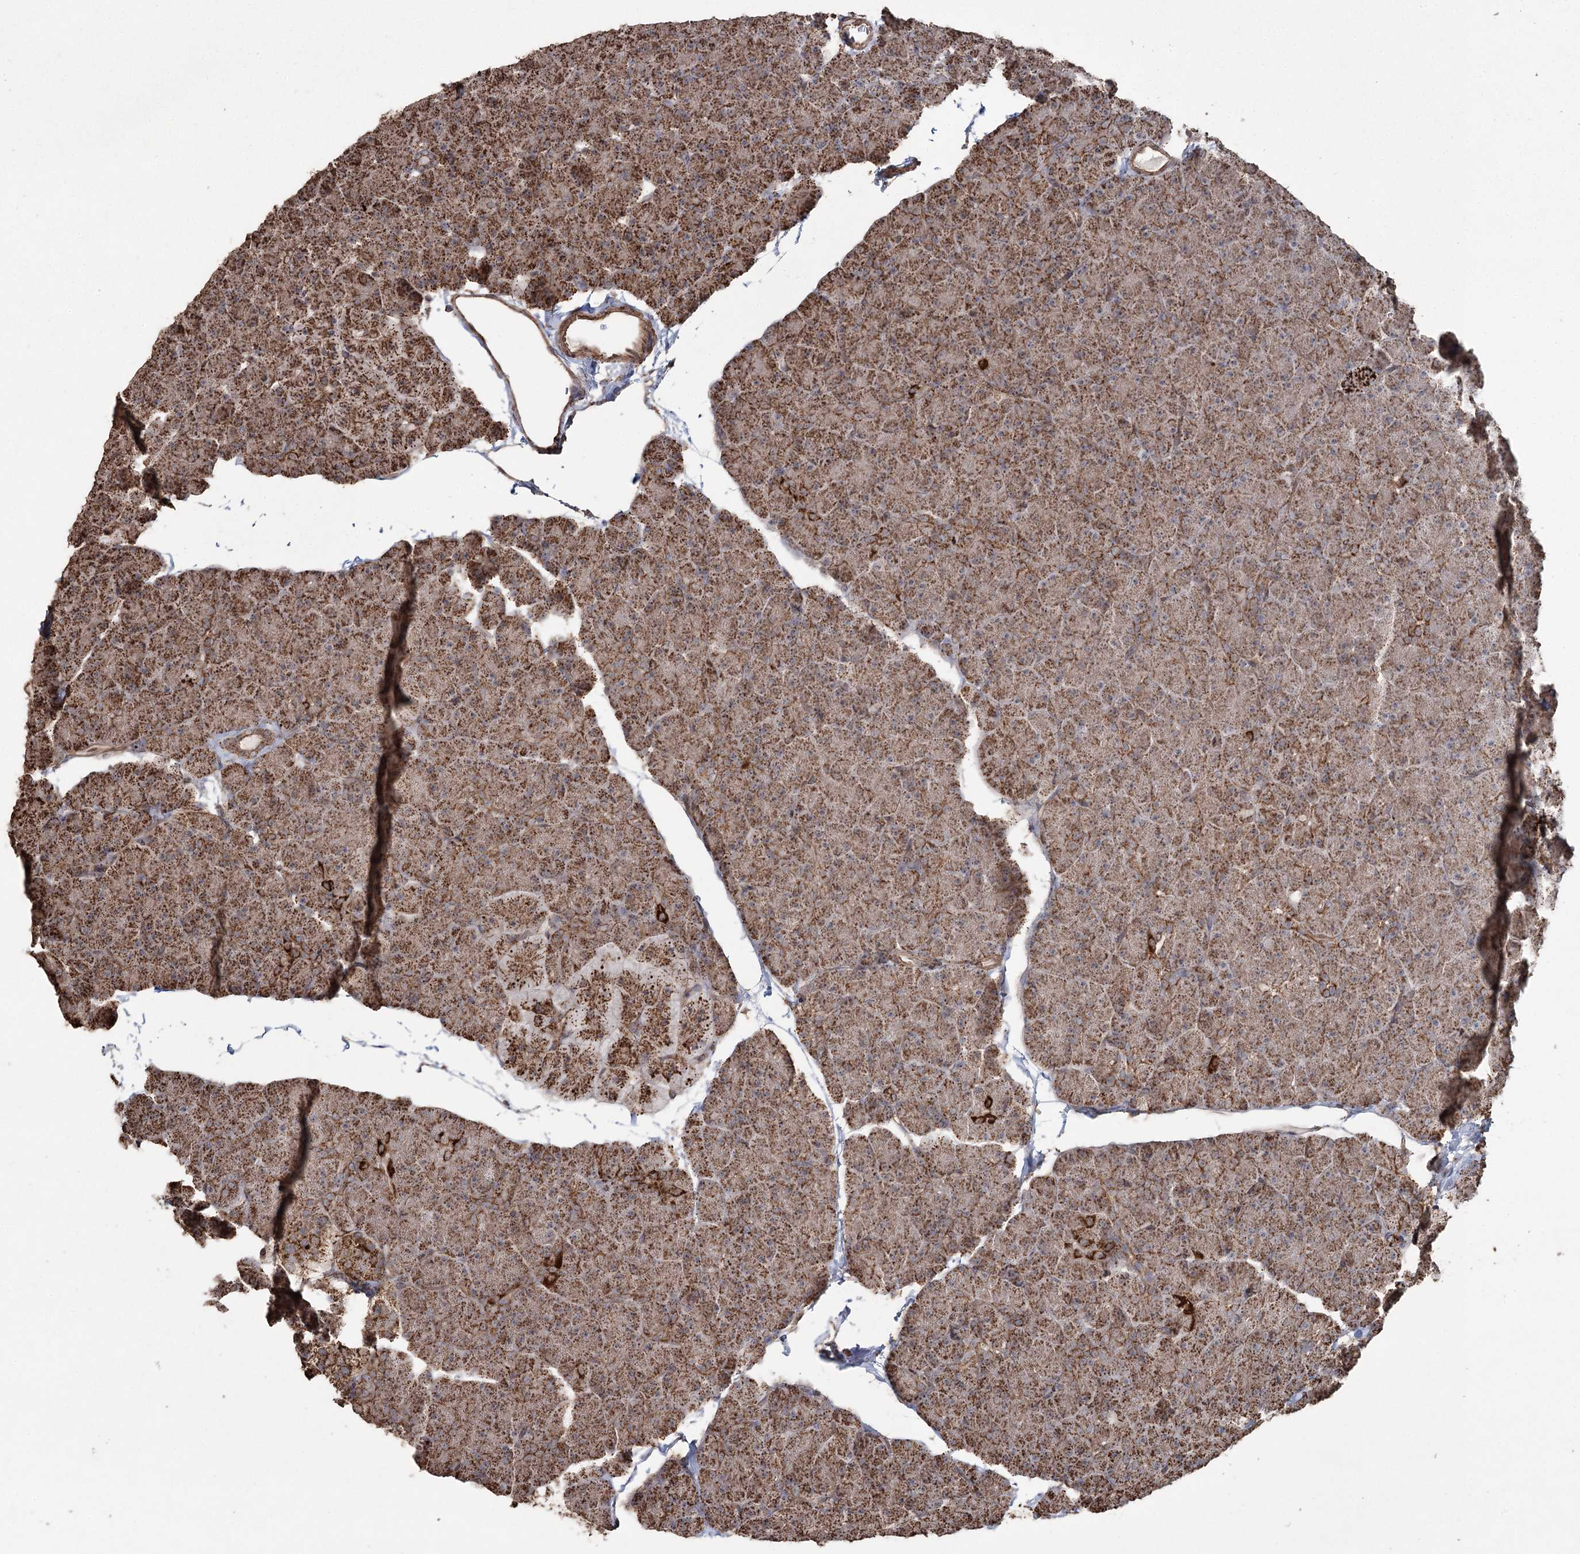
{"staining": {"intensity": "moderate", "quantity": ">75%", "location": "cytoplasmic/membranous"}, "tissue": "pancreas", "cell_type": "Exocrine glandular cells", "image_type": "normal", "snomed": [{"axis": "morphology", "description": "Normal tissue, NOS"}, {"axis": "topography", "description": "Pancreas"}], "caption": "DAB immunohistochemical staining of normal human pancreas demonstrates moderate cytoplasmic/membranous protein staining in approximately >75% of exocrine glandular cells.", "gene": "SLF2", "patient": {"sex": "male", "age": 36}}